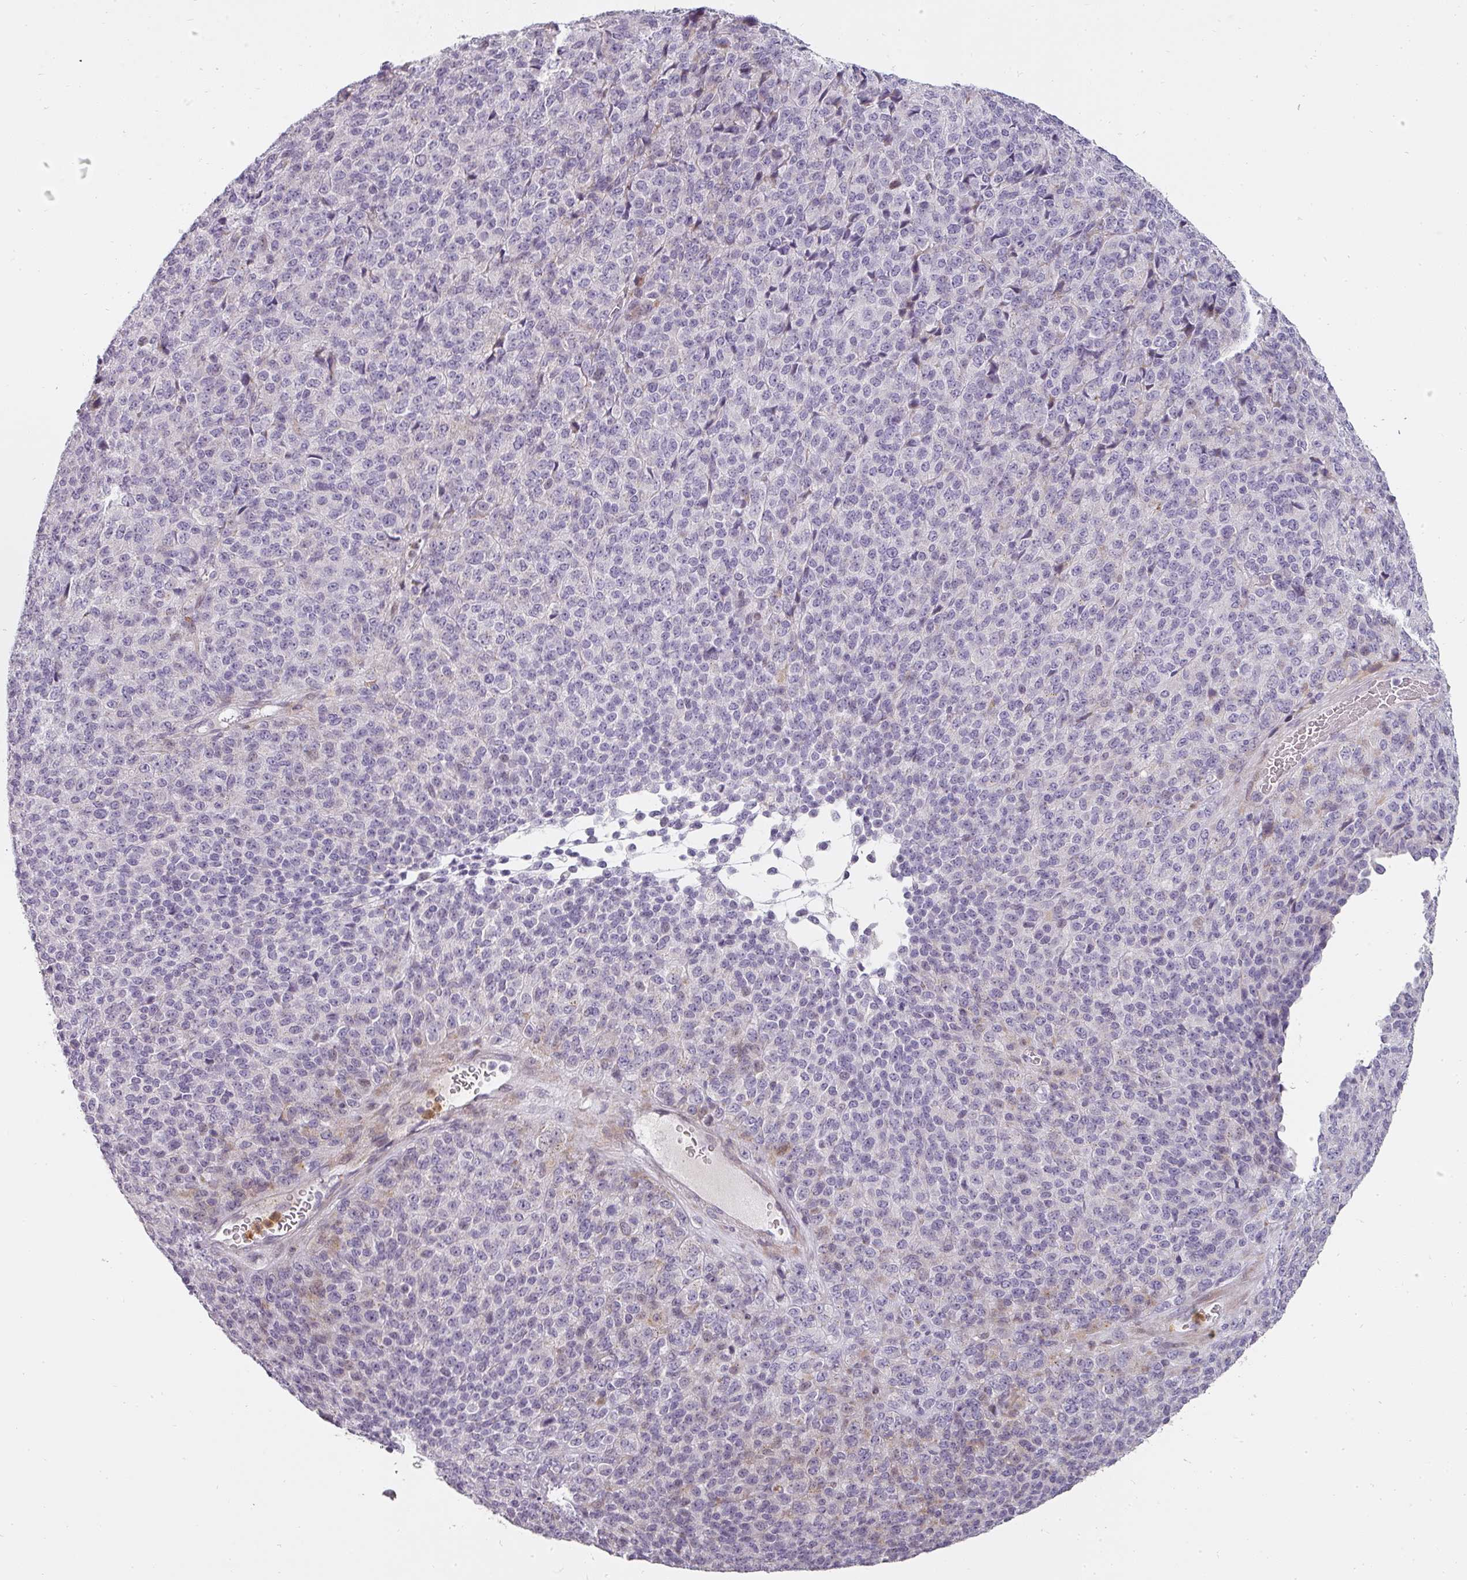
{"staining": {"intensity": "negative", "quantity": "none", "location": "none"}, "tissue": "melanoma", "cell_type": "Tumor cells", "image_type": "cancer", "snomed": [{"axis": "morphology", "description": "Malignant melanoma, Metastatic site"}, {"axis": "topography", "description": "Brain"}], "caption": "Immunohistochemistry image of neoplastic tissue: melanoma stained with DAB displays no significant protein expression in tumor cells. The staining was performed using DAB to visualize the protein expression in brown, while the nuclei were stained in blue with hematoxylin (Magnification: 20x).", "gene": "BIK", "patient": {"sex": "female", "age": 56}}